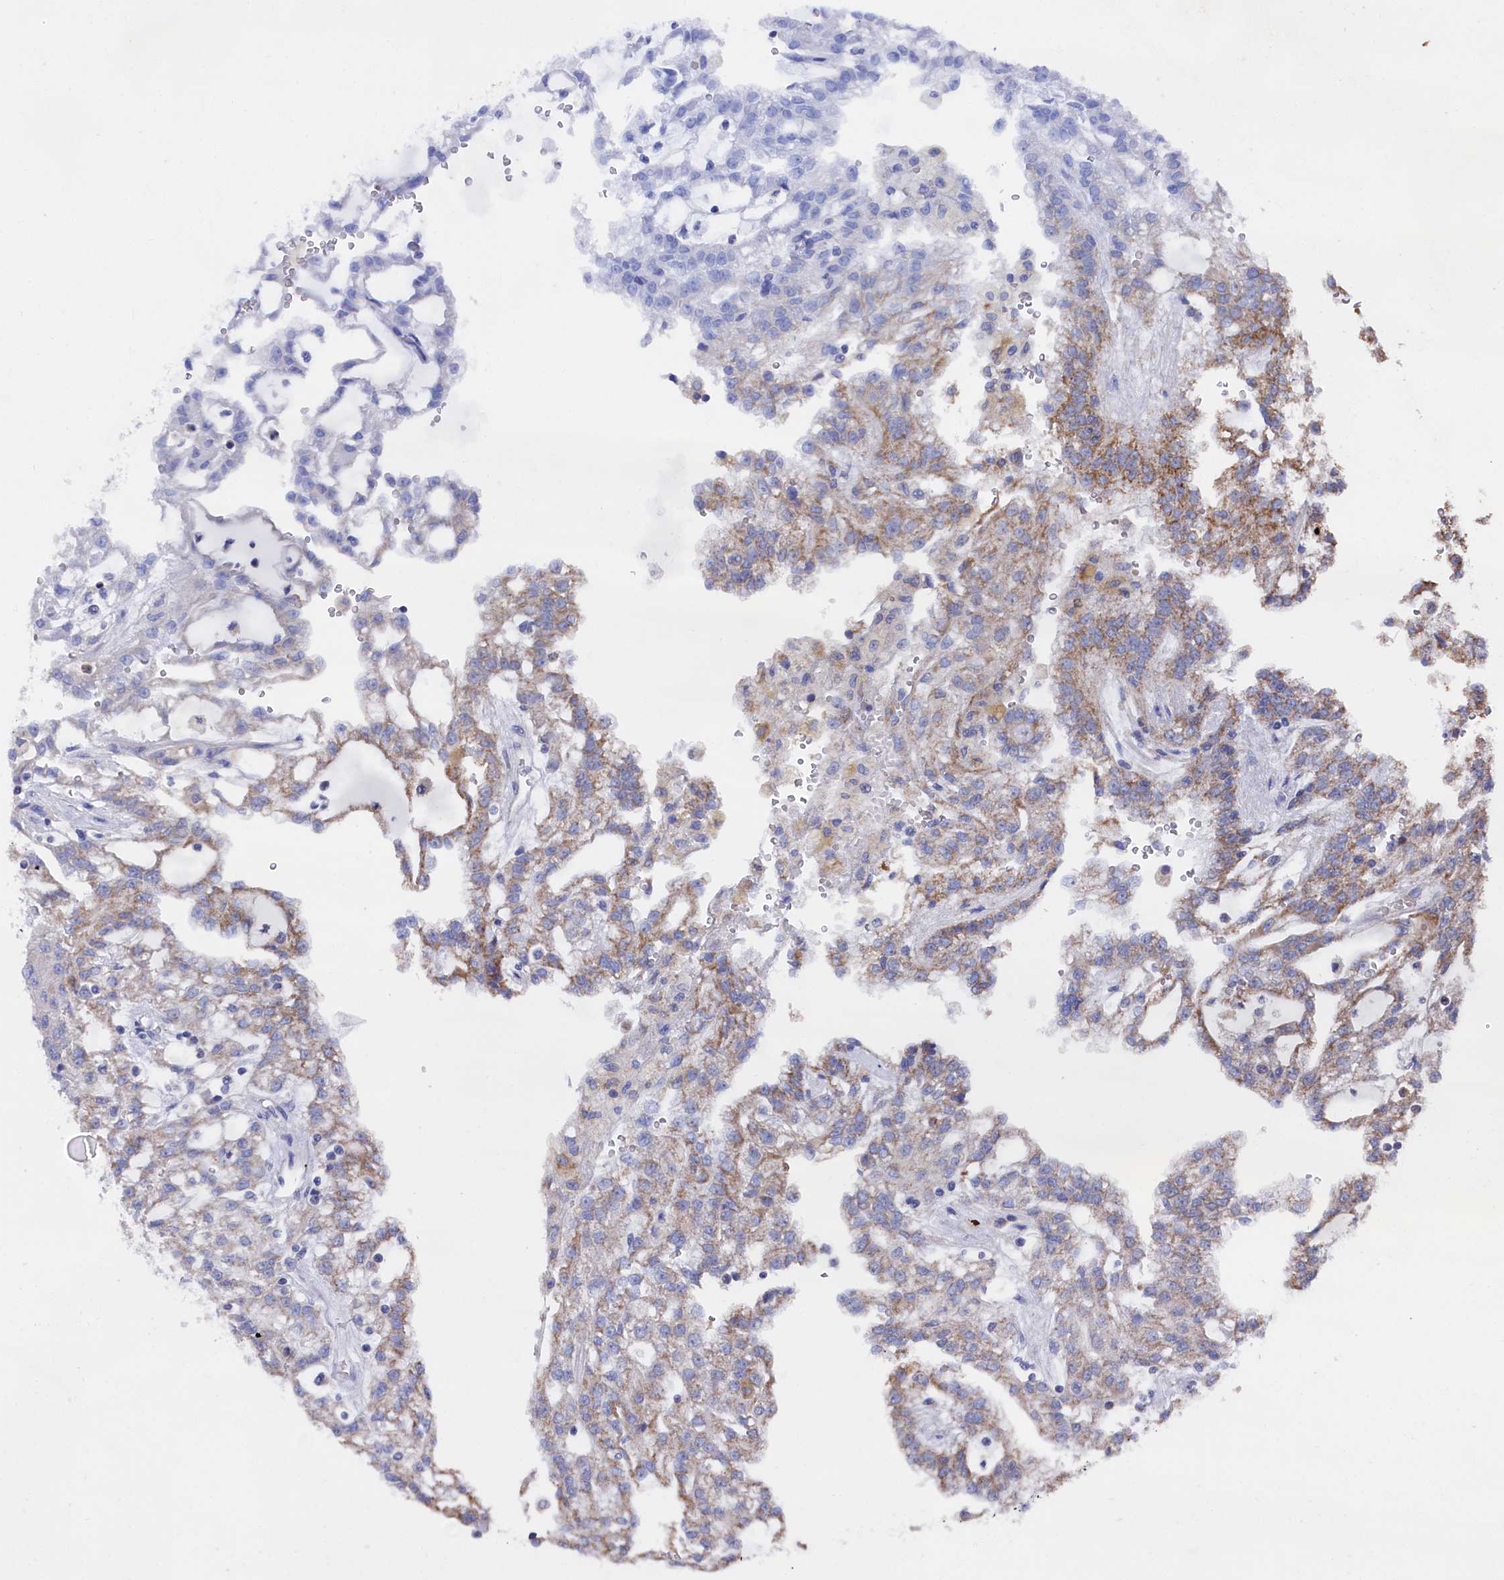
{"staining": {"intensity": "weak", "quantity": "25%-75%", "location": "cytoplasmic/membranous"}, "tissue": "renal cancer", "cell_type": "Tumor cells", "image_type": "cancer", "snomed": [{"axis": "morphology", "description": "Adenocarcinoma, NOS"}, {"axis": "topography", "description": "Kidney"}], "caption": "Protein staining of renal cancer tissue demonstrates weak cytoplasmic/membranous expression in approximately 25%-75% of tumor cells. (Brightfield microscopy of DAB IHC at high magnification).", "gene": "CHCHD1", "patient": {"sex": "male", "age": 63}}